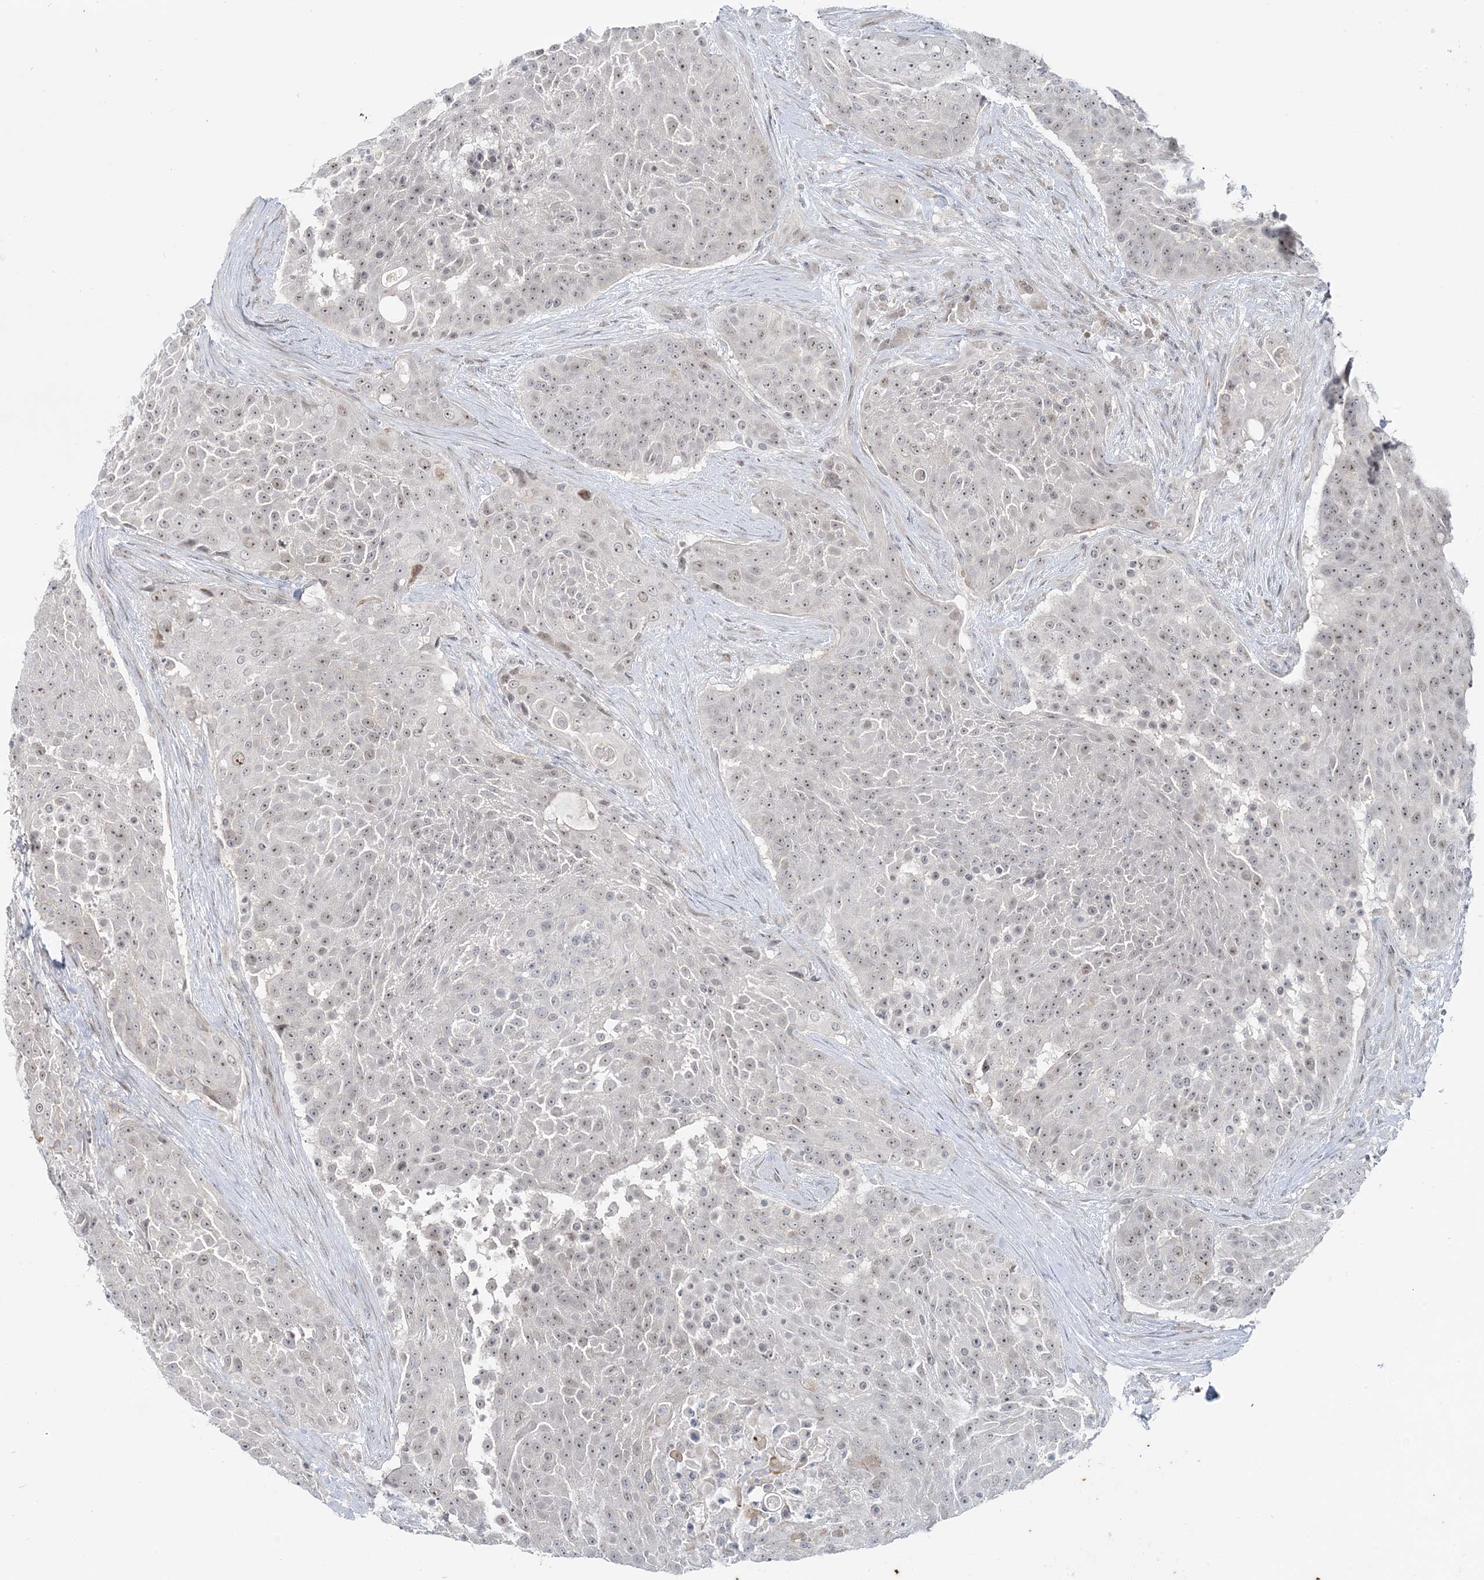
{"staining": {"intensity": "weak", "quantity": "<25%", "location": "nuclear"}, "tissue": "urothelial cancer", "cell_type": "Tumor cells", "image_type": "cancer", "snomed": [{"axis": "morphology", "description": "Urothelial carcinoma, High grade"}, {"axis": "topography", "description": "Urinary bladder"}], "caption": "The micrograph reveals no significant staining in tumor cells of urothelial carcinoma (high-grade). (DAB (3,3'-diaminobenzidine) immunohistochemistry (IHC) with hematoxylin counter stain).", "gene": "LEXM", "patient": {"sex": "female", "age": 63}}